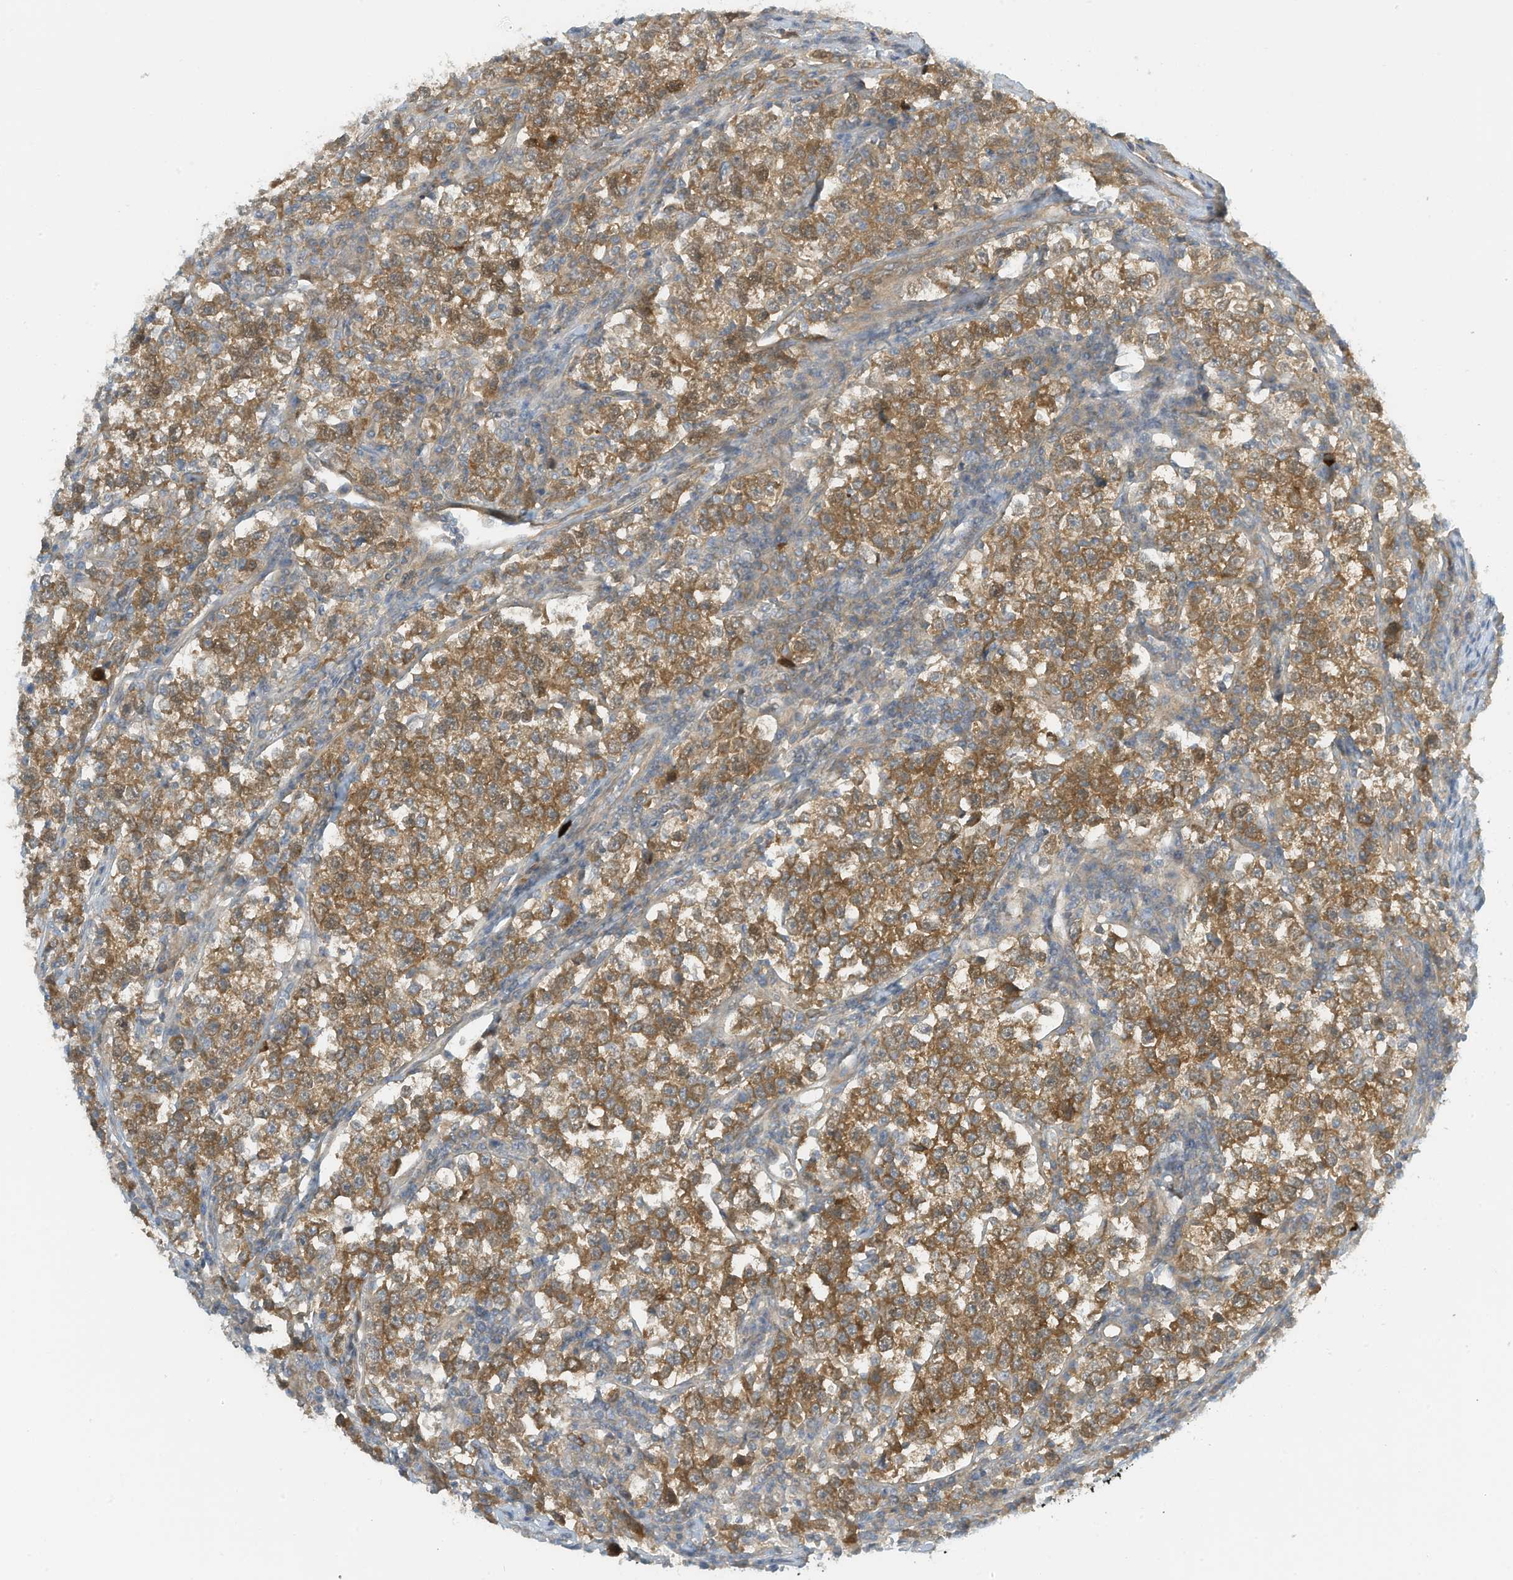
{"staining": {"intensity": "moderate", "quantity": ">75%", "location": "cytoplasmic/membranous"}, "tissue": "testis cancer", "cell_type": "Tumor cells", "image_type": "cancer", "snomed": [{"axis": "morphology", "description": "Normal tissue, NOS"}, {"axis": "morphology", "description": "Seminoma, NOS"}, {"axis": "topography", "description": "Testis"}], "caption": "Tumor cells demonstrate medium levels of moderate cytoplasmic/membranous positivity in about >75% of cells in human testis cancer.", "gene": "FSD1L", "patient": {"sex": "male", "age": 43}}